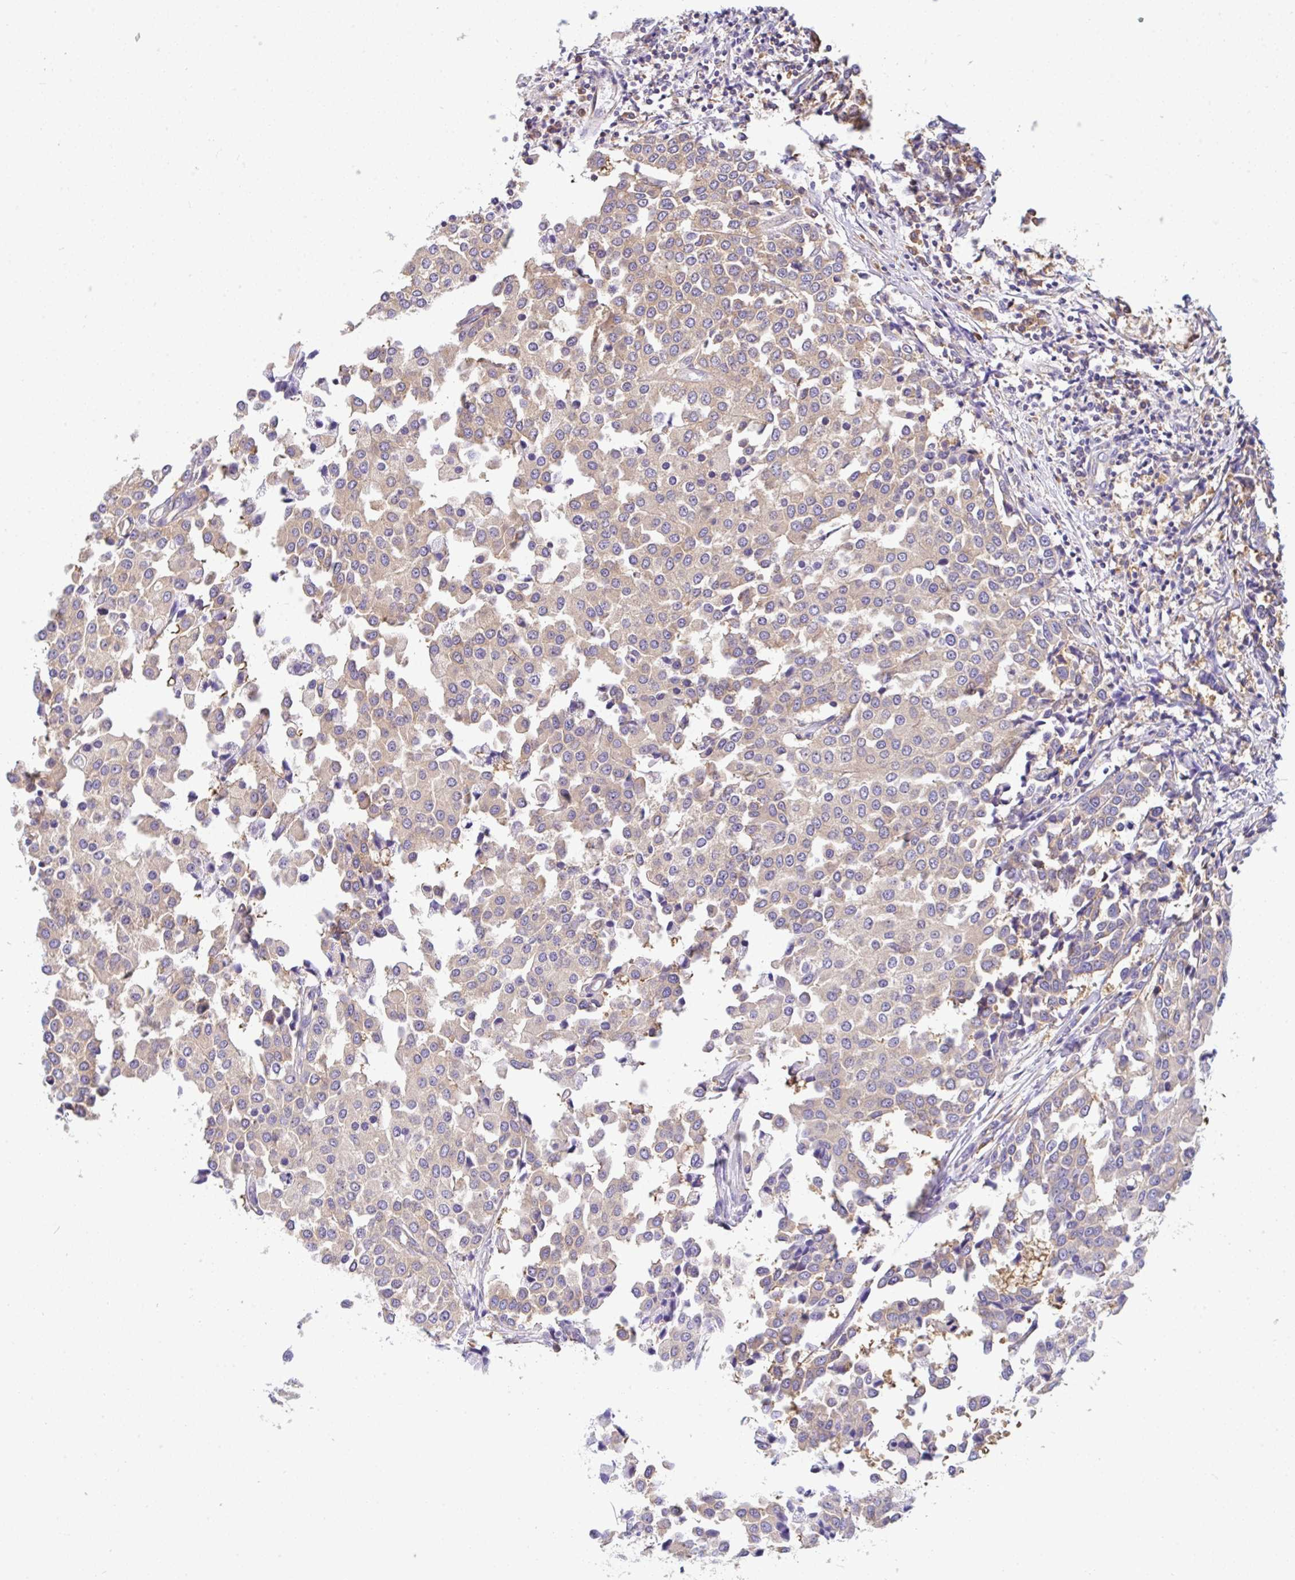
{"staining": {"intensity": "moderate", "quantity": "25%-75%", "location": "cytoplasmic/membranous"}, "tissue": "breast cancer", "cell_type": "Tumor cells", "image_type": "cancer", "snomed": [{"axis": "morphology", "description": "Duct carcinoma"}, {"axis": "topography", "description": "Breast"}], "caption": "Breast invasive ductal carcinoma stained with IHC demonstrates moderate cytoplasmic/membranous staining in approximately 25%-75% of tumor cells. (Stains: DAB (3,3'-diaminobenzidine) in brown, nuclei in blue, Microscopy: brightfield microscopy at high magnification).", "gene": "GFPT2", "patient": {"sex": "female", "age": 80}}